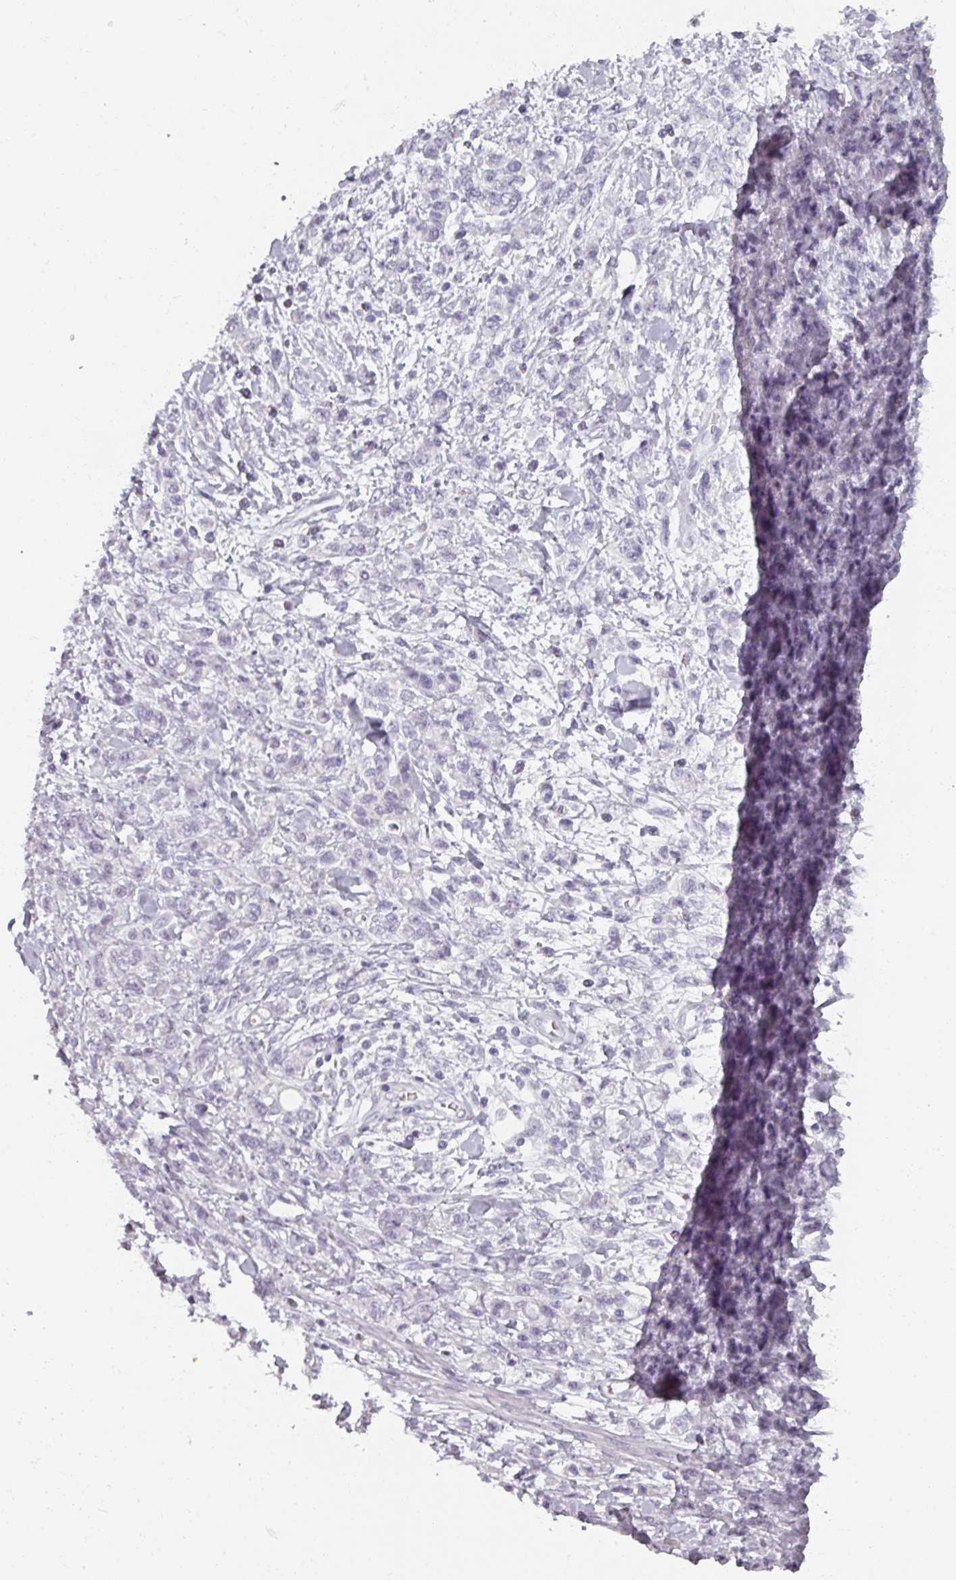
{"staining": {"intensity": "negative", "quantity": "none", "location": "none"}, "tissue": "stomach cancer", "cell_type": "Tumor cells", "image_type": "cancer", "snomed": [{"axis": "morphology", "description": "Adenocarcinoma, NOS"}, {"axis": "topography", "description": "Stomach"}], "caption": "Tumor cells show no significant staining in stomach cancer (adenocarcinoma).", "gene": "REG3G", "patient": {"sex": "male", "age": 77}}